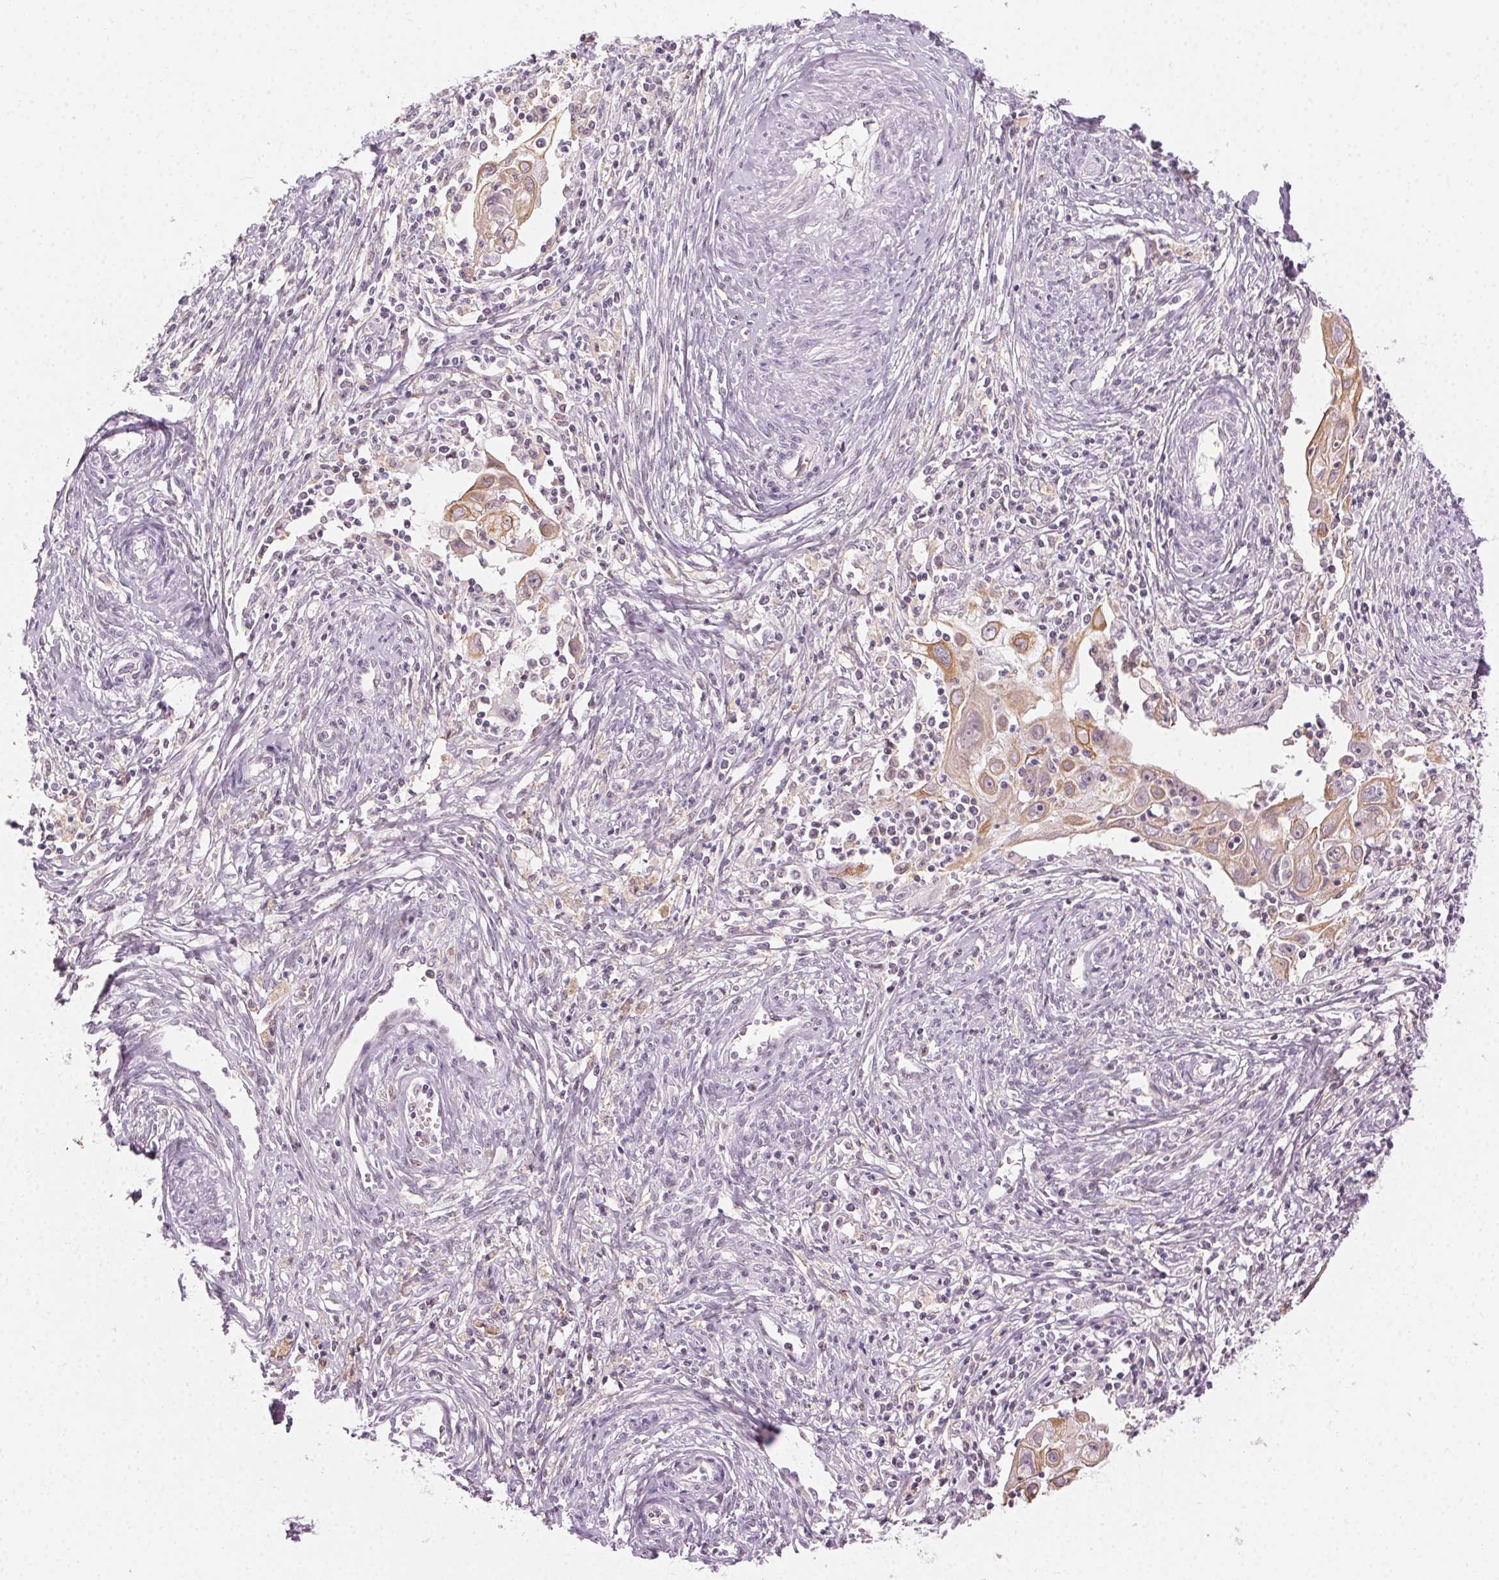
{"staining": {"intensity": "weak", "quantity": ">75%", "location": "cytoplasmic/membranous"}, "tissue": "cervical cancer", "cell_type": "Tumor cells", "image_type": "cancer", "snomed": [{"axis": "morphology", "description": "Squamous cell carcinoma, NOS"}, {"axis": "topography", "description": "Cervix"}], "caption": "An IHC micrograph of neoplastic tissue is shown. Protein staining in brown highlights weak cytoplasmic/membranous positivity in squamous cell carcinoma (cervical) within tumor cells.", "gene": "AIF1L", "patient": {"sex": "female", "age": 30}}